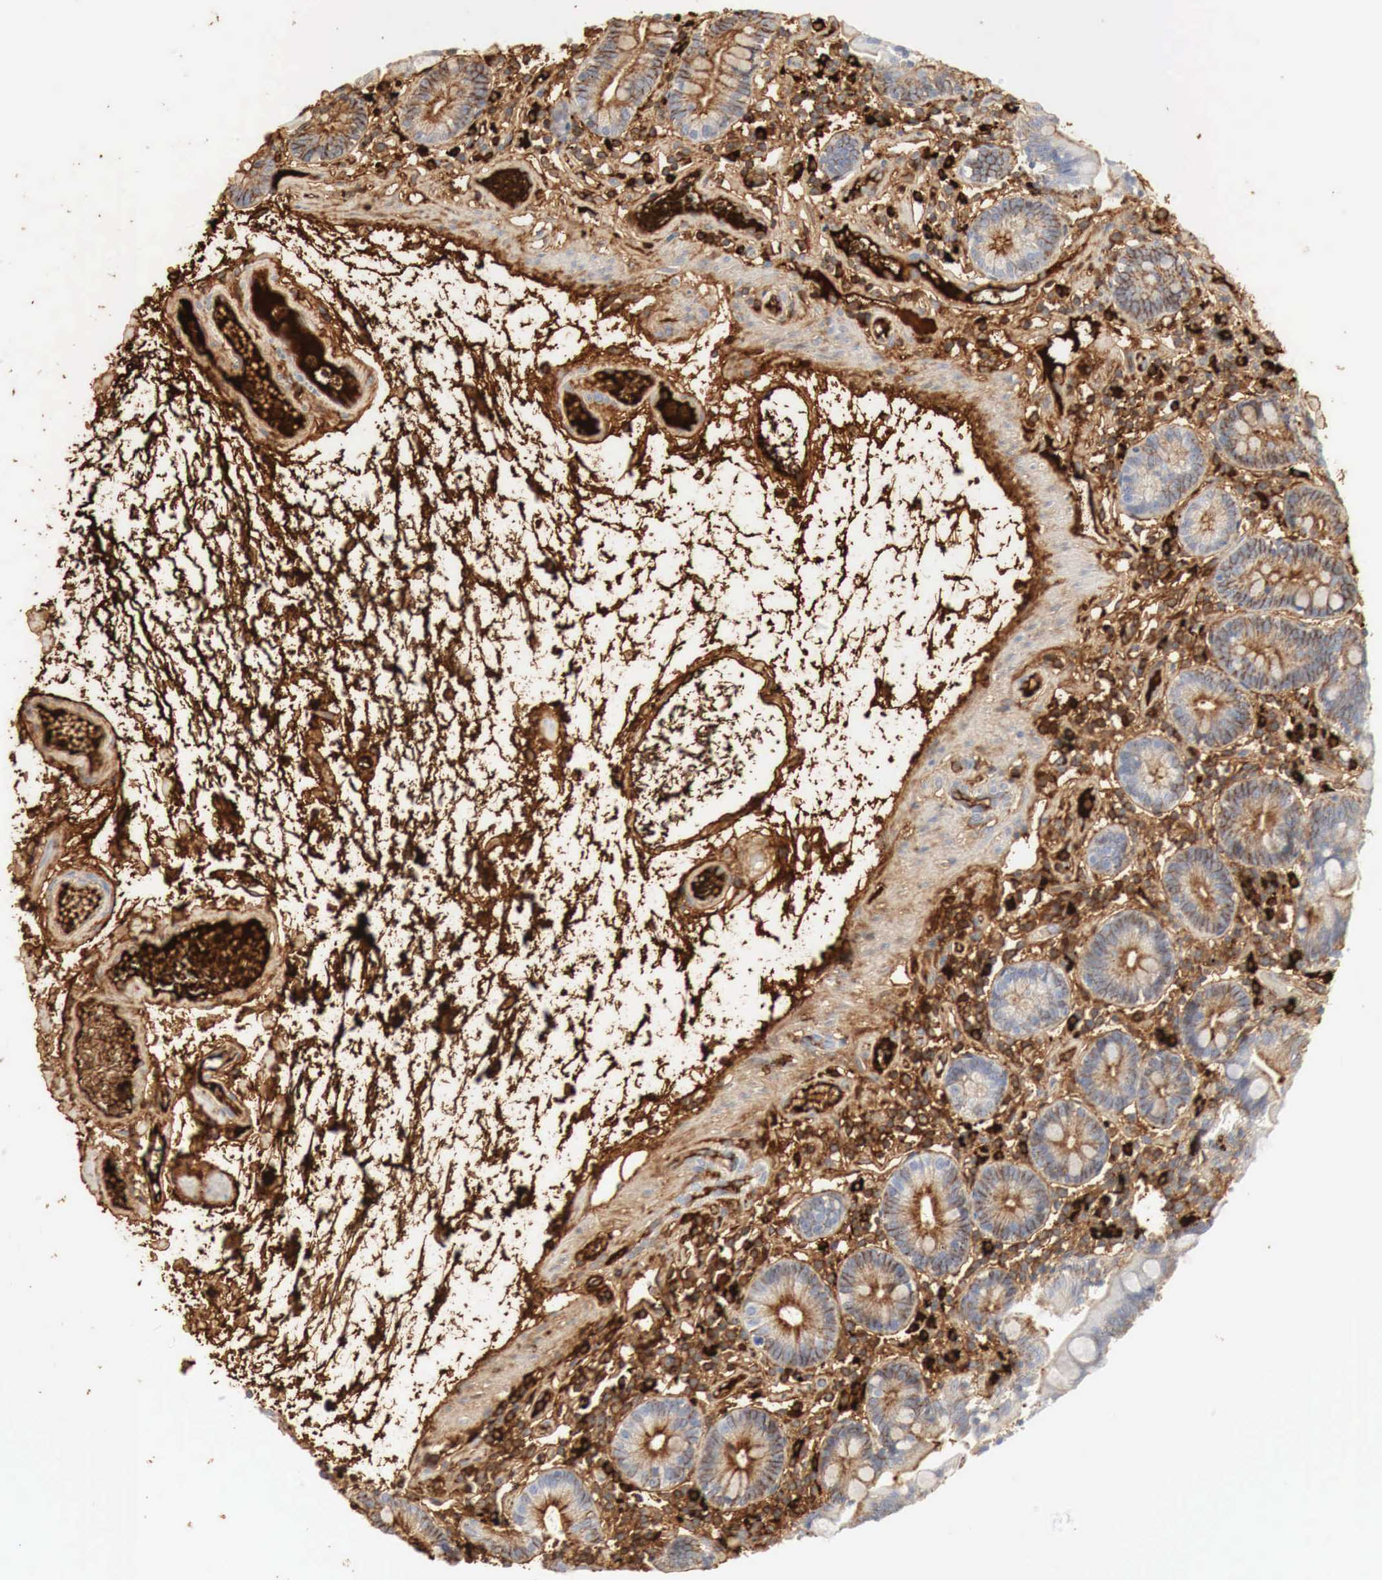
{"staining": {"intensity": "strong", "quantity": ">75%", "location": "cytoplasmic/membranous"}, "tissue": "small intestine", "cell_type": "Glandular cells", "image_type": "normal", "snomed": [{"axis": "morphology", "description": "Normal tissue, NOS"}, {"axis": "topography", "description": "Small intestine"}], "caption": "Small intestine stained for a protein demonstrates strong cytoplasmic/membranous positivity in glandular cells. (DAB IHC, brown staining for protein, blue staining for nuclei).", "gene": "IGLC3", "patient": {"sex": "female", "age": 69}}